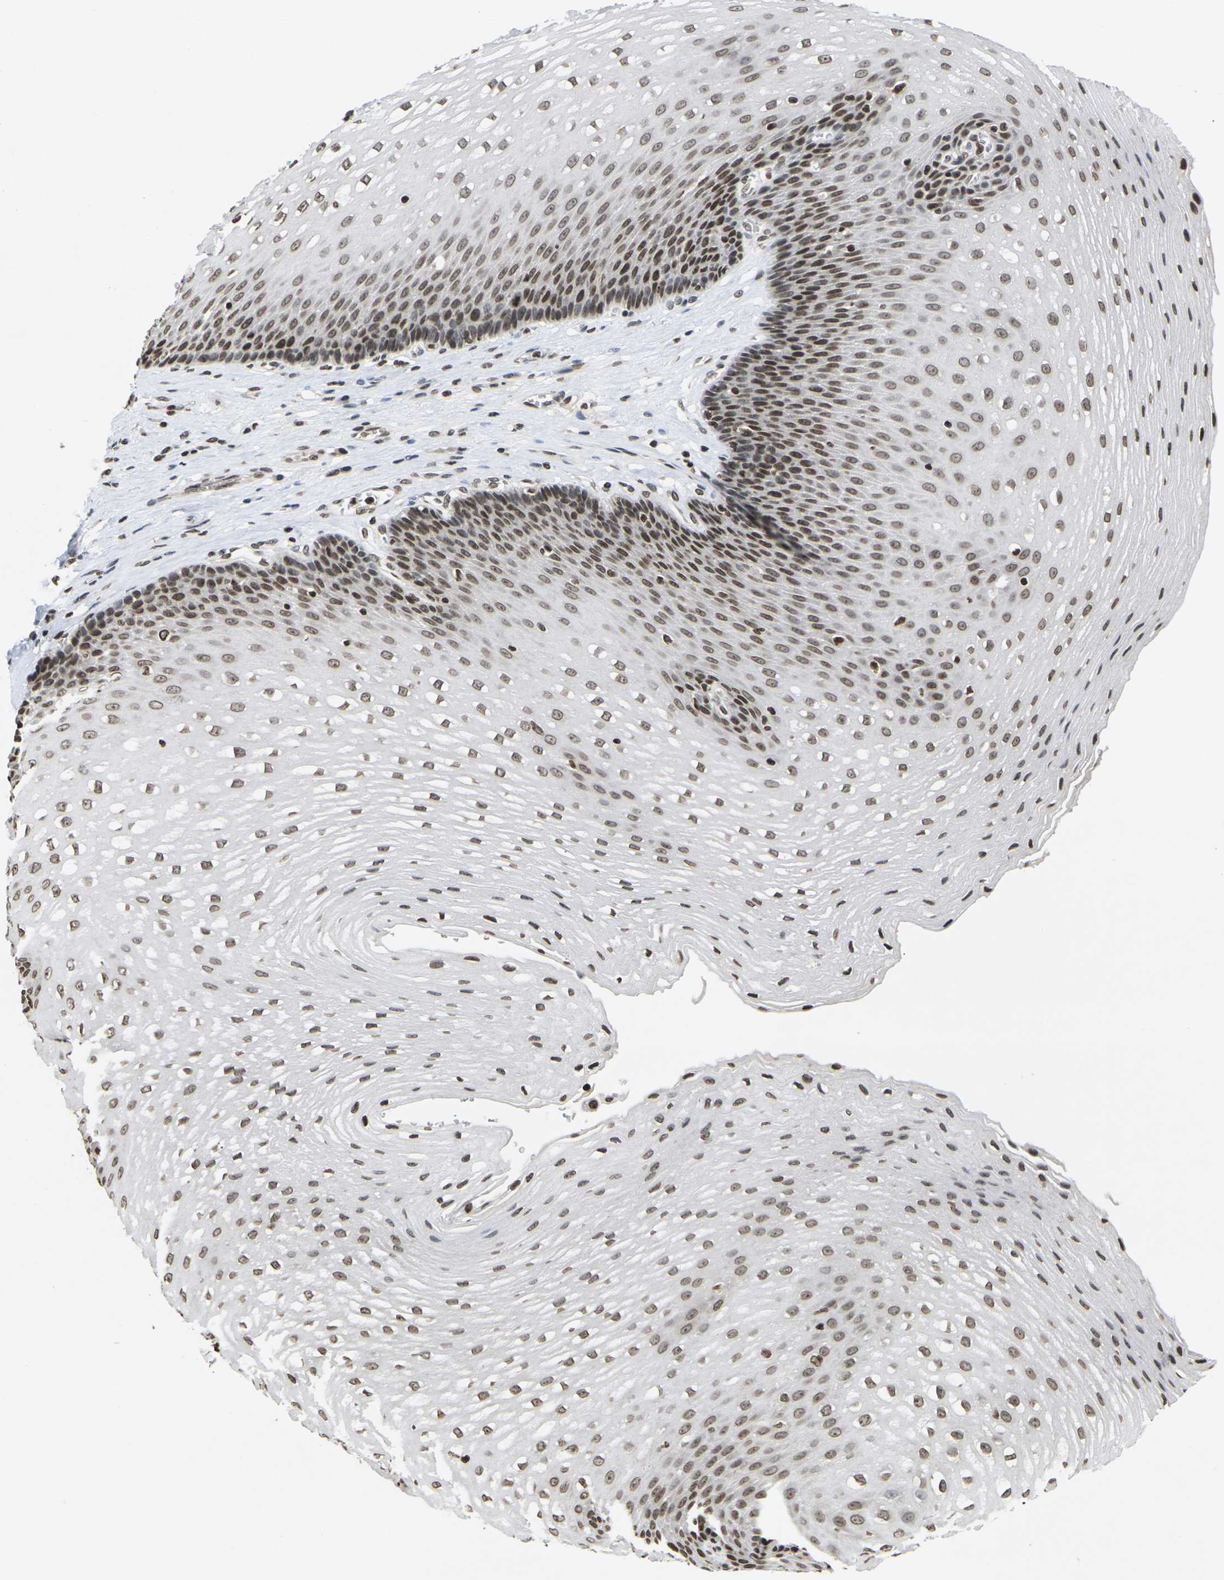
{"staining": {"intensity": "moderate", "quantity": ">75%", "location": "nuclear"}, "tissue": "esophagus", "cell_type": "Squamous epithelial cells", "image_type": "normal", "snomed": [{"axis": "morphology", "description": "Normal tissue, NOS"}, {"axis": "topography", "description": "Esophagus"}], "caption": "Immunohistochemistry micrograph of normal esophagus stained for a protein (brown), which reveals medium levels of moderate nuclear positivity in approximately >75% of squamous epithelial cells.", "gene": "ETV5", "patient": {"sex": "male", "age": 48}}